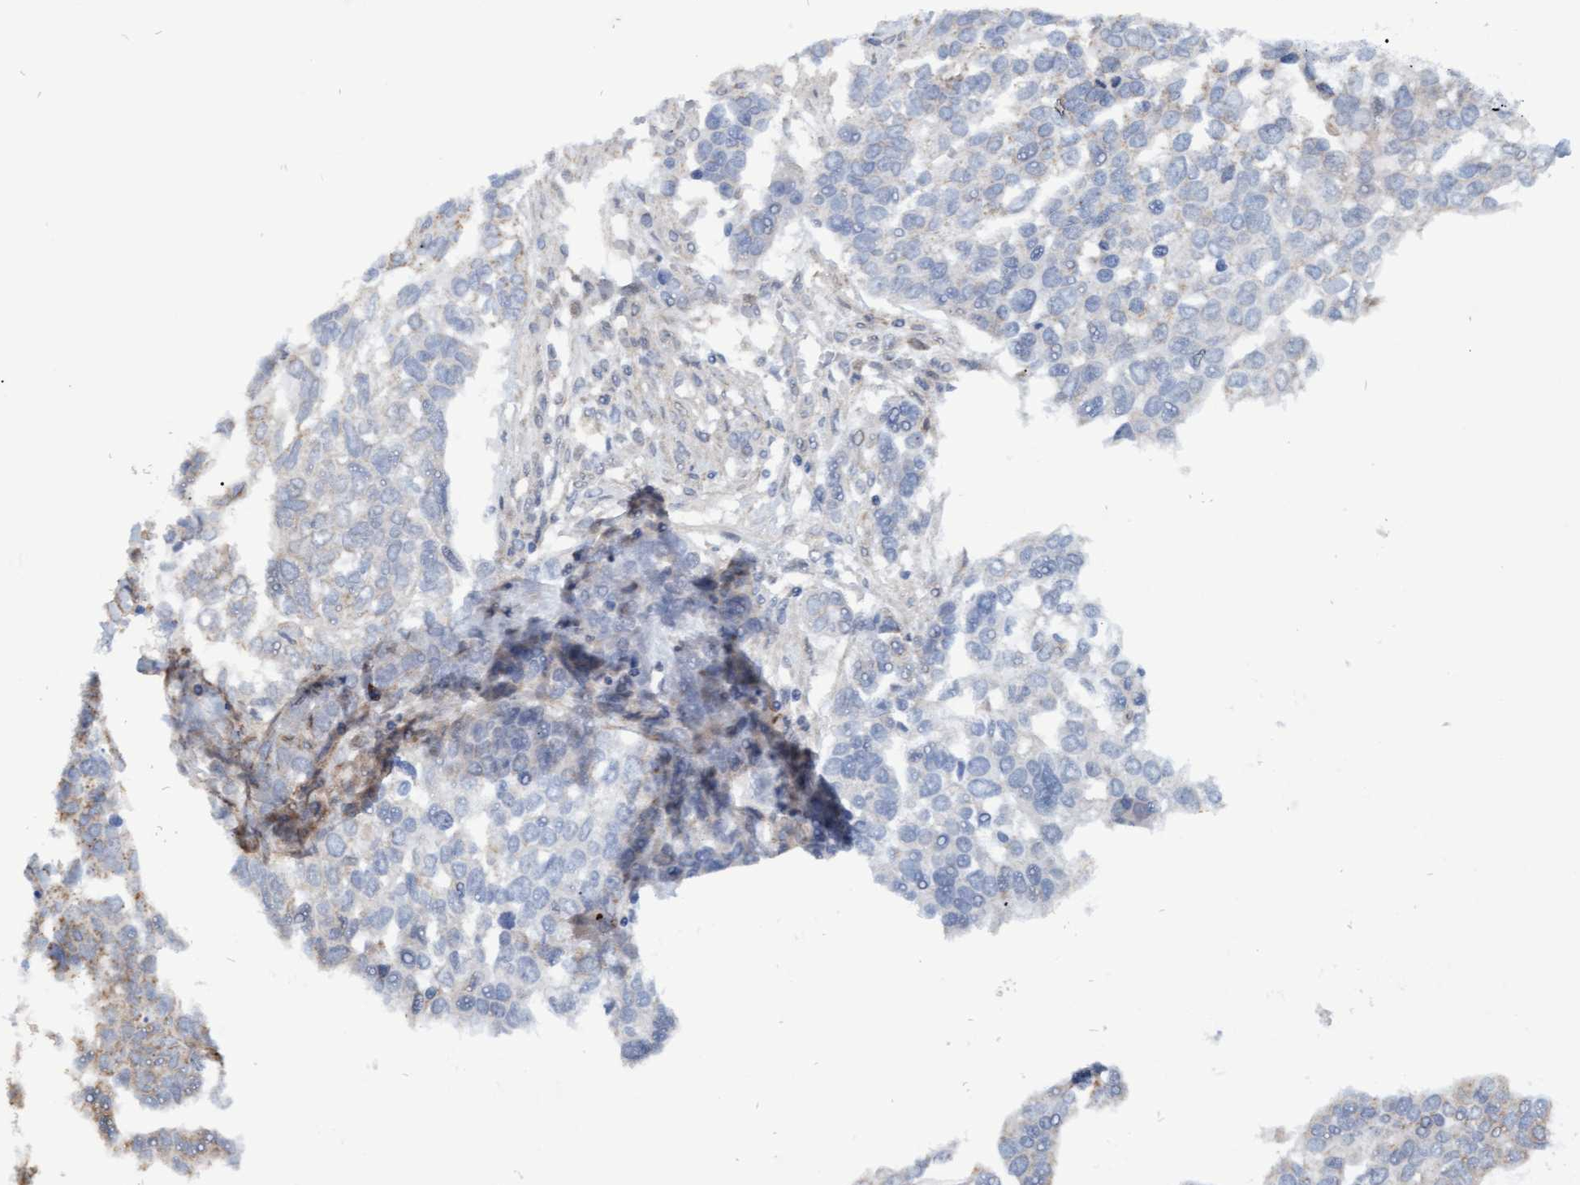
{"staining": {"intensity": "negative", "quantity": "none", "location": "none"}, "tissue": "ovarian cancer", "cell_type": "Tumor cells", "image_type": "cancer", "snomed": [{"axis": "morphology", "description": "Cystadenocarcinoma, serous, NOS"}, {"axis": "topography", "description": "Ovary"}], "caption": "Immunohistochemistry (IHC) of human serous cystadenocarcinoma (ovarian) shows no staining in tumor cells.", "gene": "MGLL", "patient": {"sex": "female", "age": 44}}